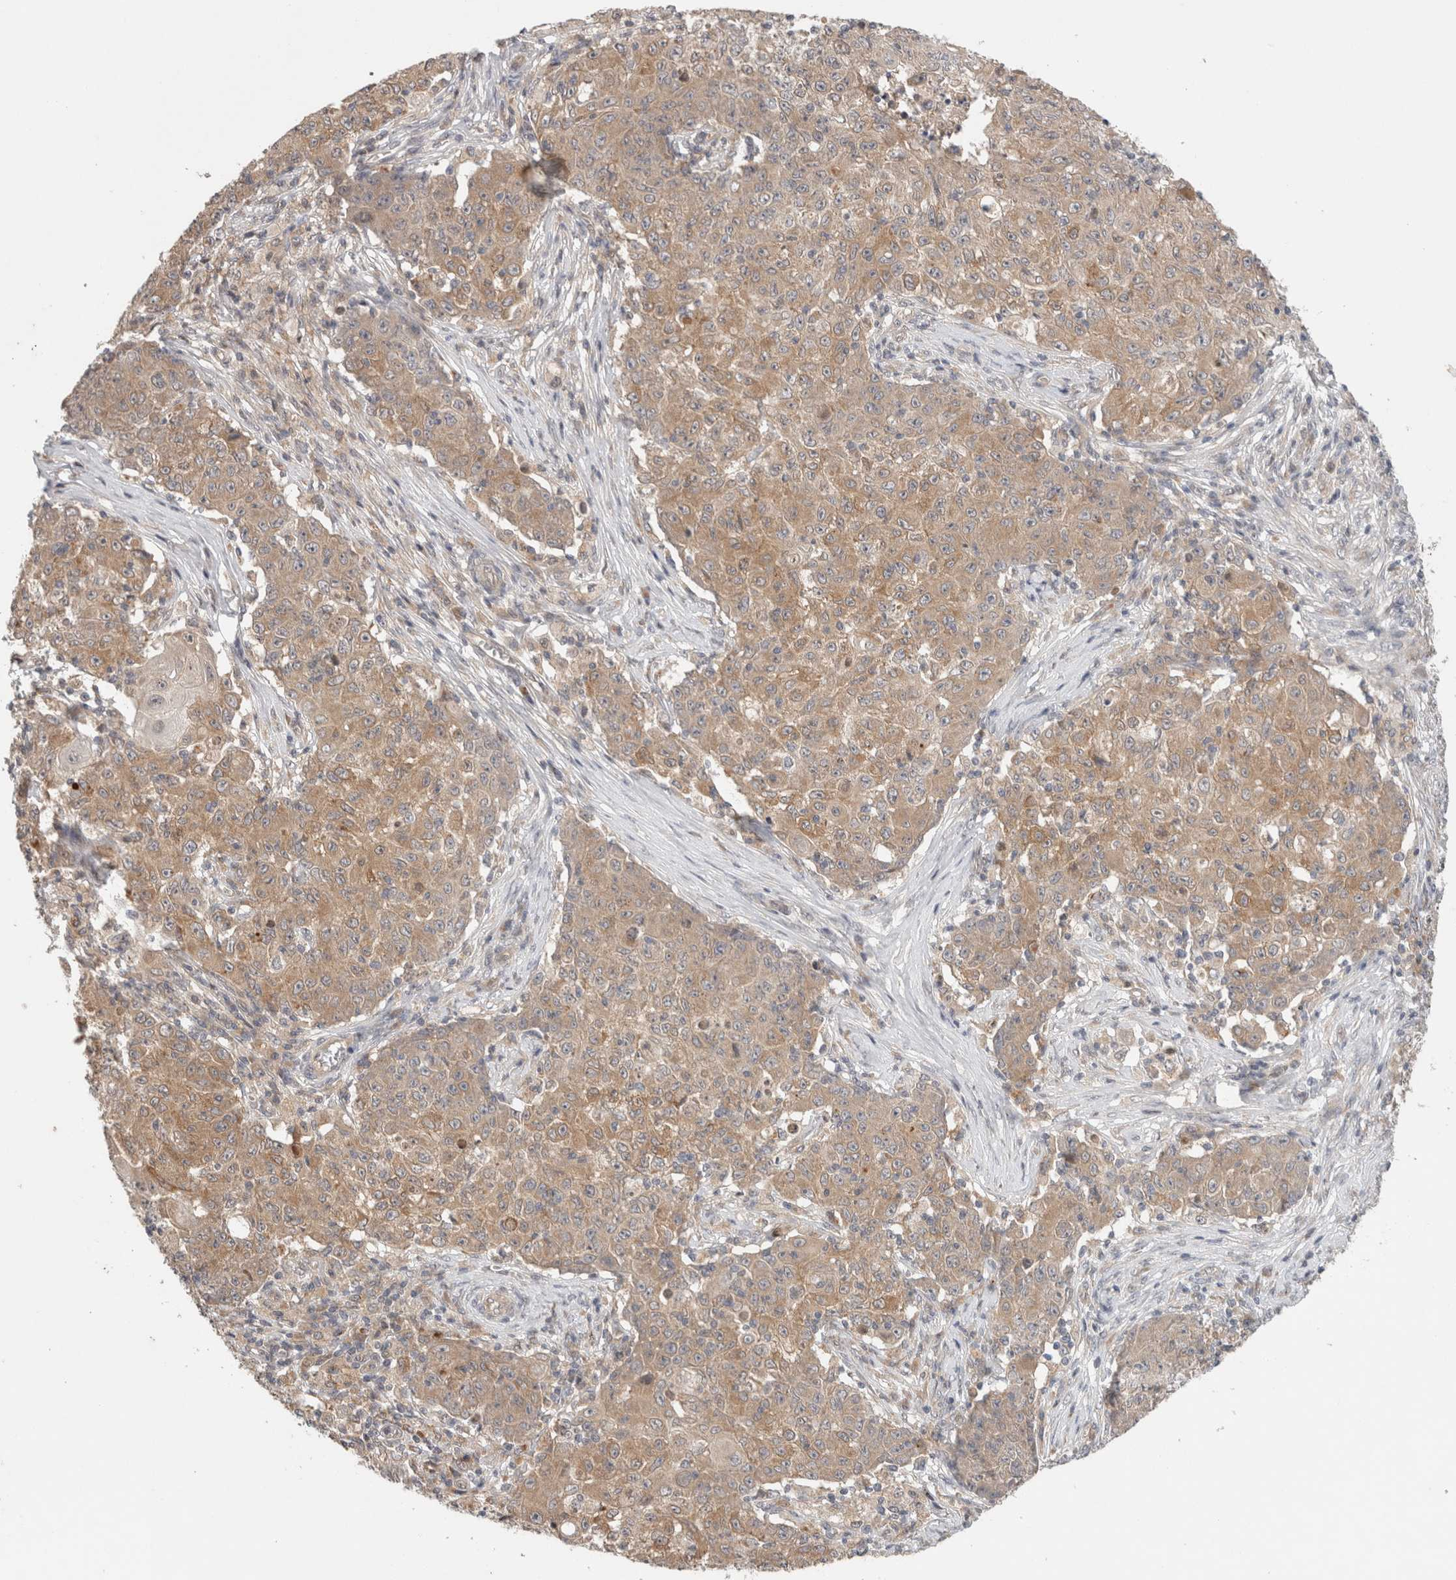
{"staining": {"intensity": "moderate", "quantity": ">75%", "location": "cytoplasmic/membranous"}, "tissue": "ovarian cancer", "cell_type": "Tumor cells", "image_type": "cancer", "snomed": [{"axis": "morphology", "description": "Carcinoma, endometroid"}, {"axis": "topography", "description": "Ovary"}], "caption": "Human ovarian endometroid carcinoma stained with a protein marker demonstrates moderate staining in tumor cells.", "gene": "SGK1", "patient": {"sex": "female", "age": 42}}